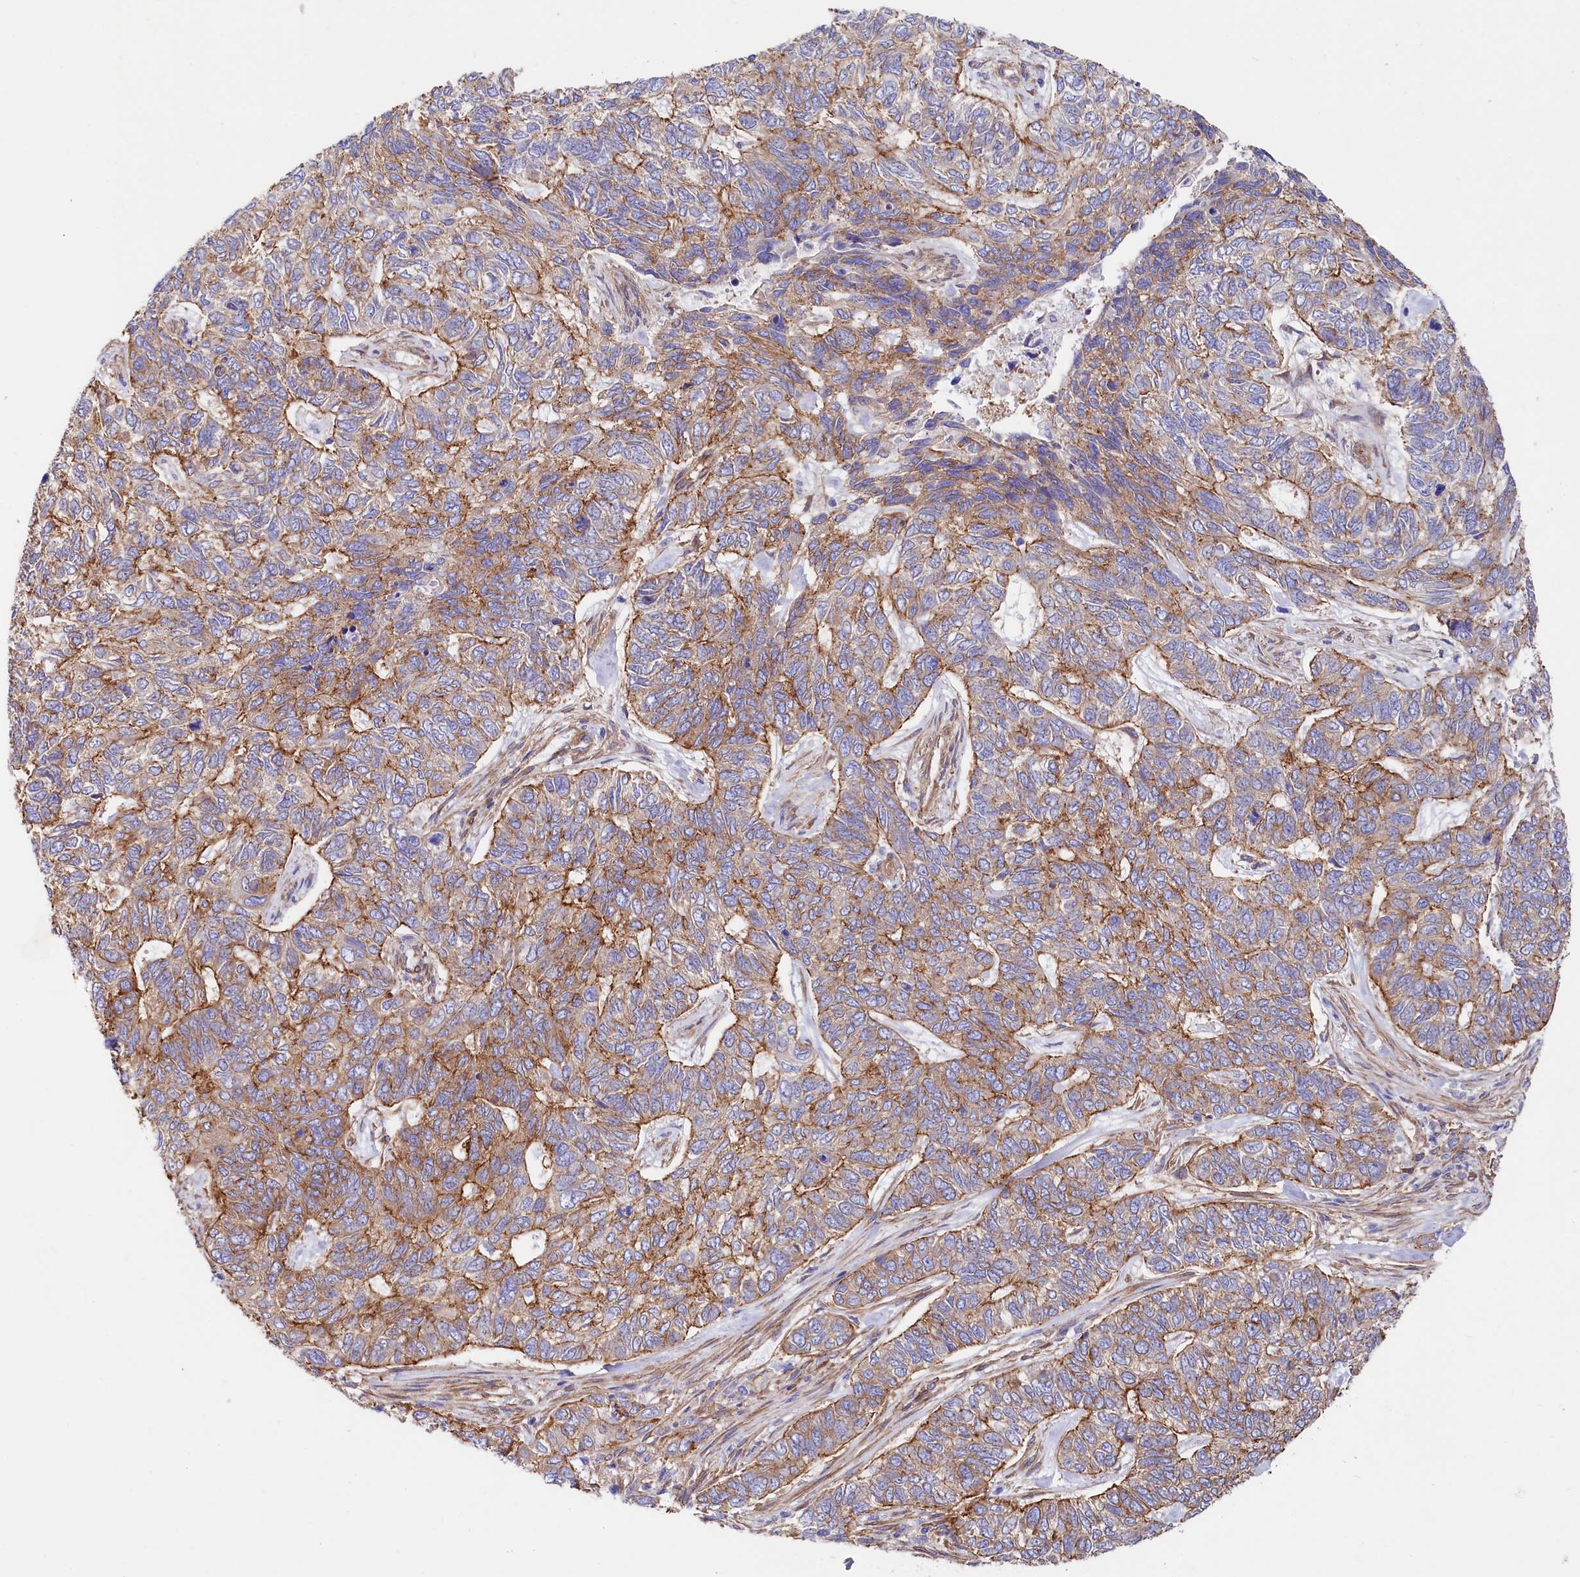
{"staining": {"intensity": "moderate", "quantity": "25%-75%", "location": "cytoplasmic/membranous"}, "tissue": "skin cancer", "cell_type": "Tumor cells", "image_type": "cancer", "snomed": [{"axis": "morphology", "description": "Basal cell carcinoma"}, {"axis": "topography", "description": "Skin"}], "caption": "Skin basal cell carcinoma stained with immunohistochemistry demonstrates moderate cytoplasmic/membranous expression in about 25%-75% of tumor cells.", "gene": "TNKS1BP1", "patient": {"sex": "female", "age": 65}}